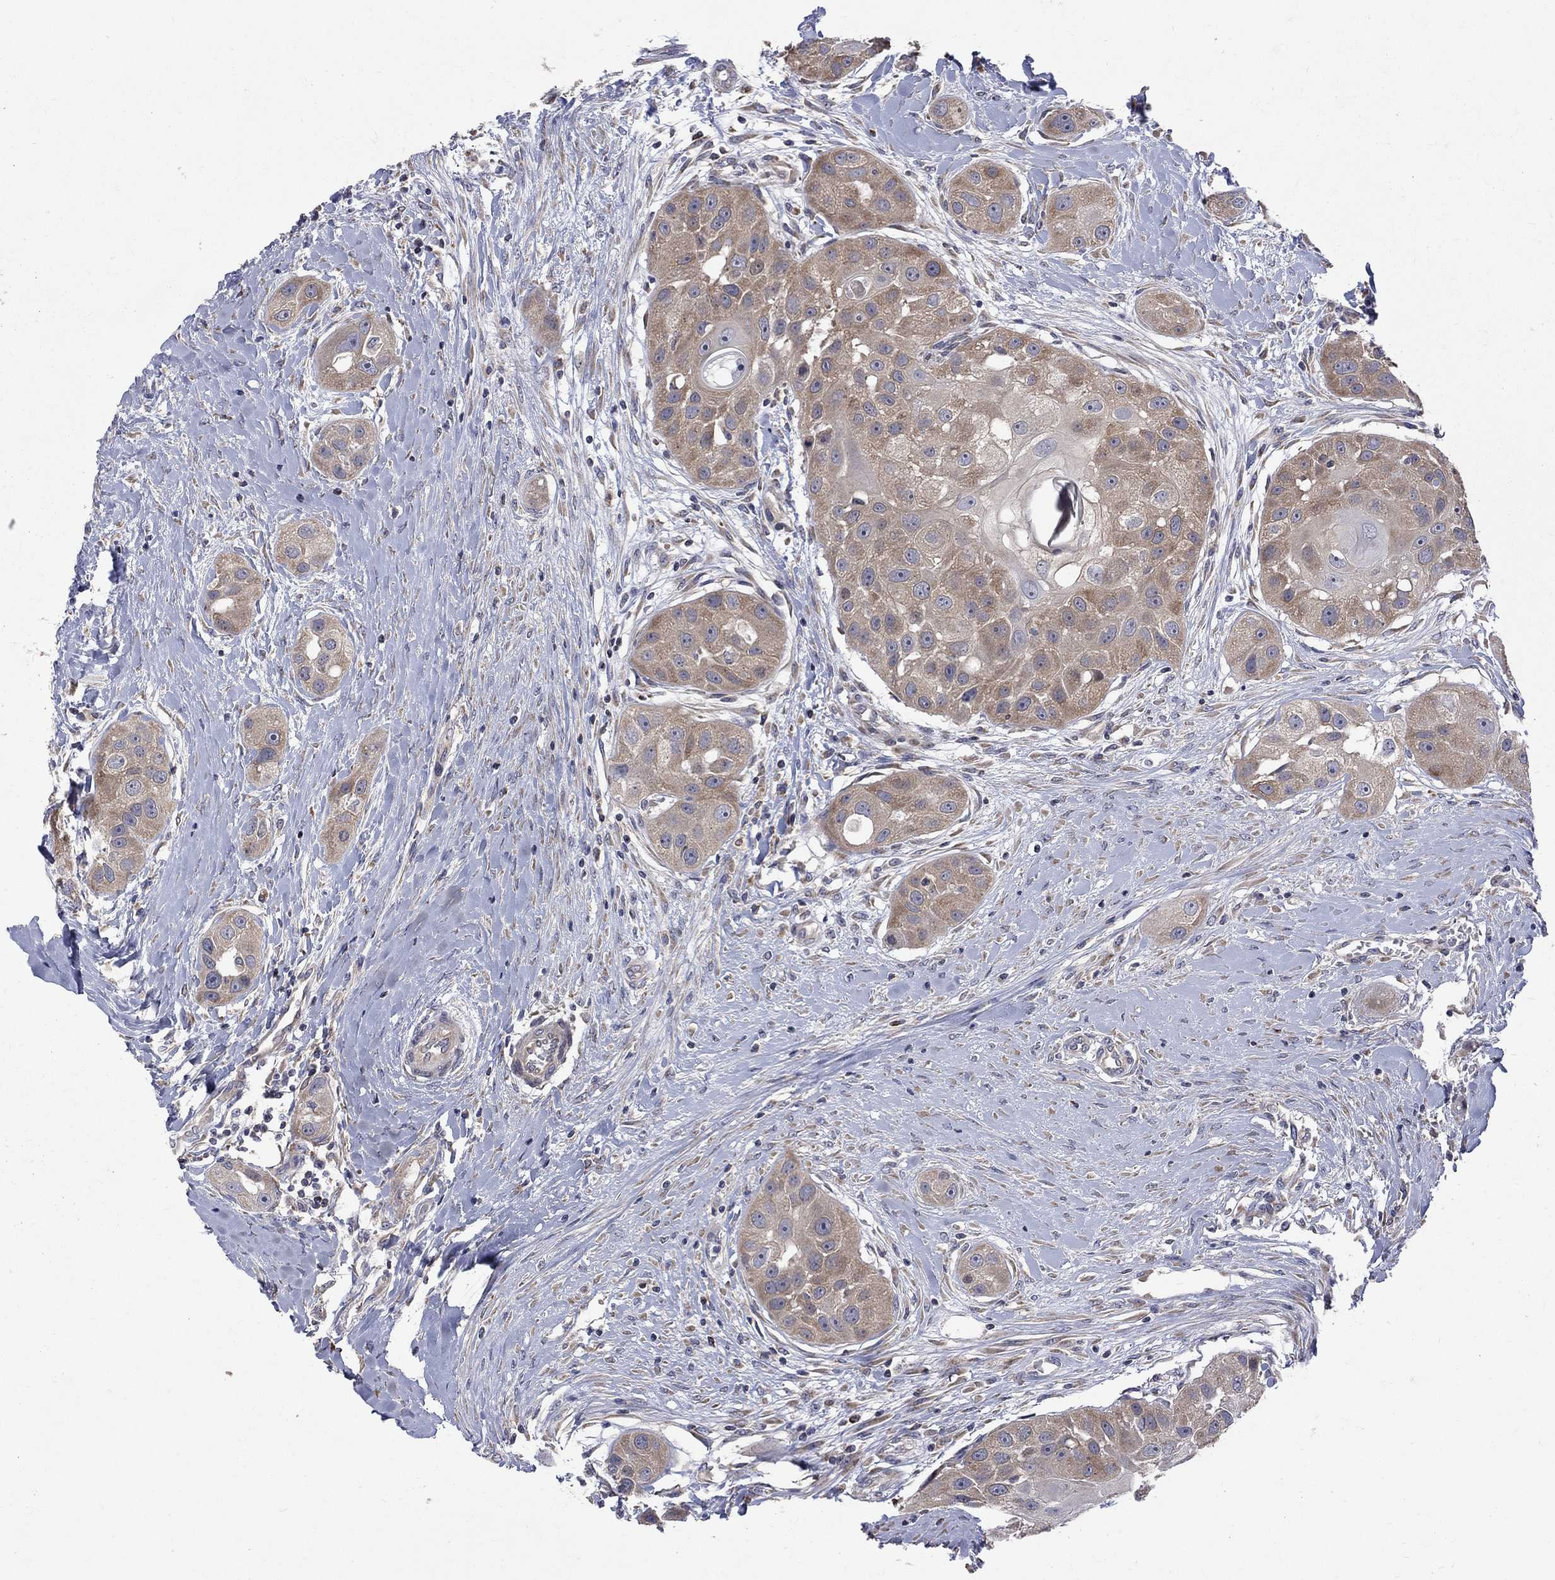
{"staining": {"intensity": "weak", "quantity": ">75%", "location": "cytoplasmic/membranous"}, "tissue": "head and neck cancer", "cell_type": "Tumor cells", "image_type": "cancer", "snomed": [{"axis": "morphology", "description": "Normal tissue, NOS"}, {"axis": "morphology", "description": "Squamous cell carcinoma, NOS"}, {"axis": "topography", "description": "Skeletal muscle"}, {"axis": "topography", "description": "Head-Neck"}], "caption": "Squamous cell carcinoma (head and neck) tissue shows weak cytoplasmic/membranous positivity in about >75% of tumor cells, visualized by immunohistochemistry. The protein of interest is stained brown, and the nuclei are stained in blue (DAB IHC with brightfield microscopy, high magnification).", "gene": "SH2B1", "patient": {"sex": "male", "age": 51}}